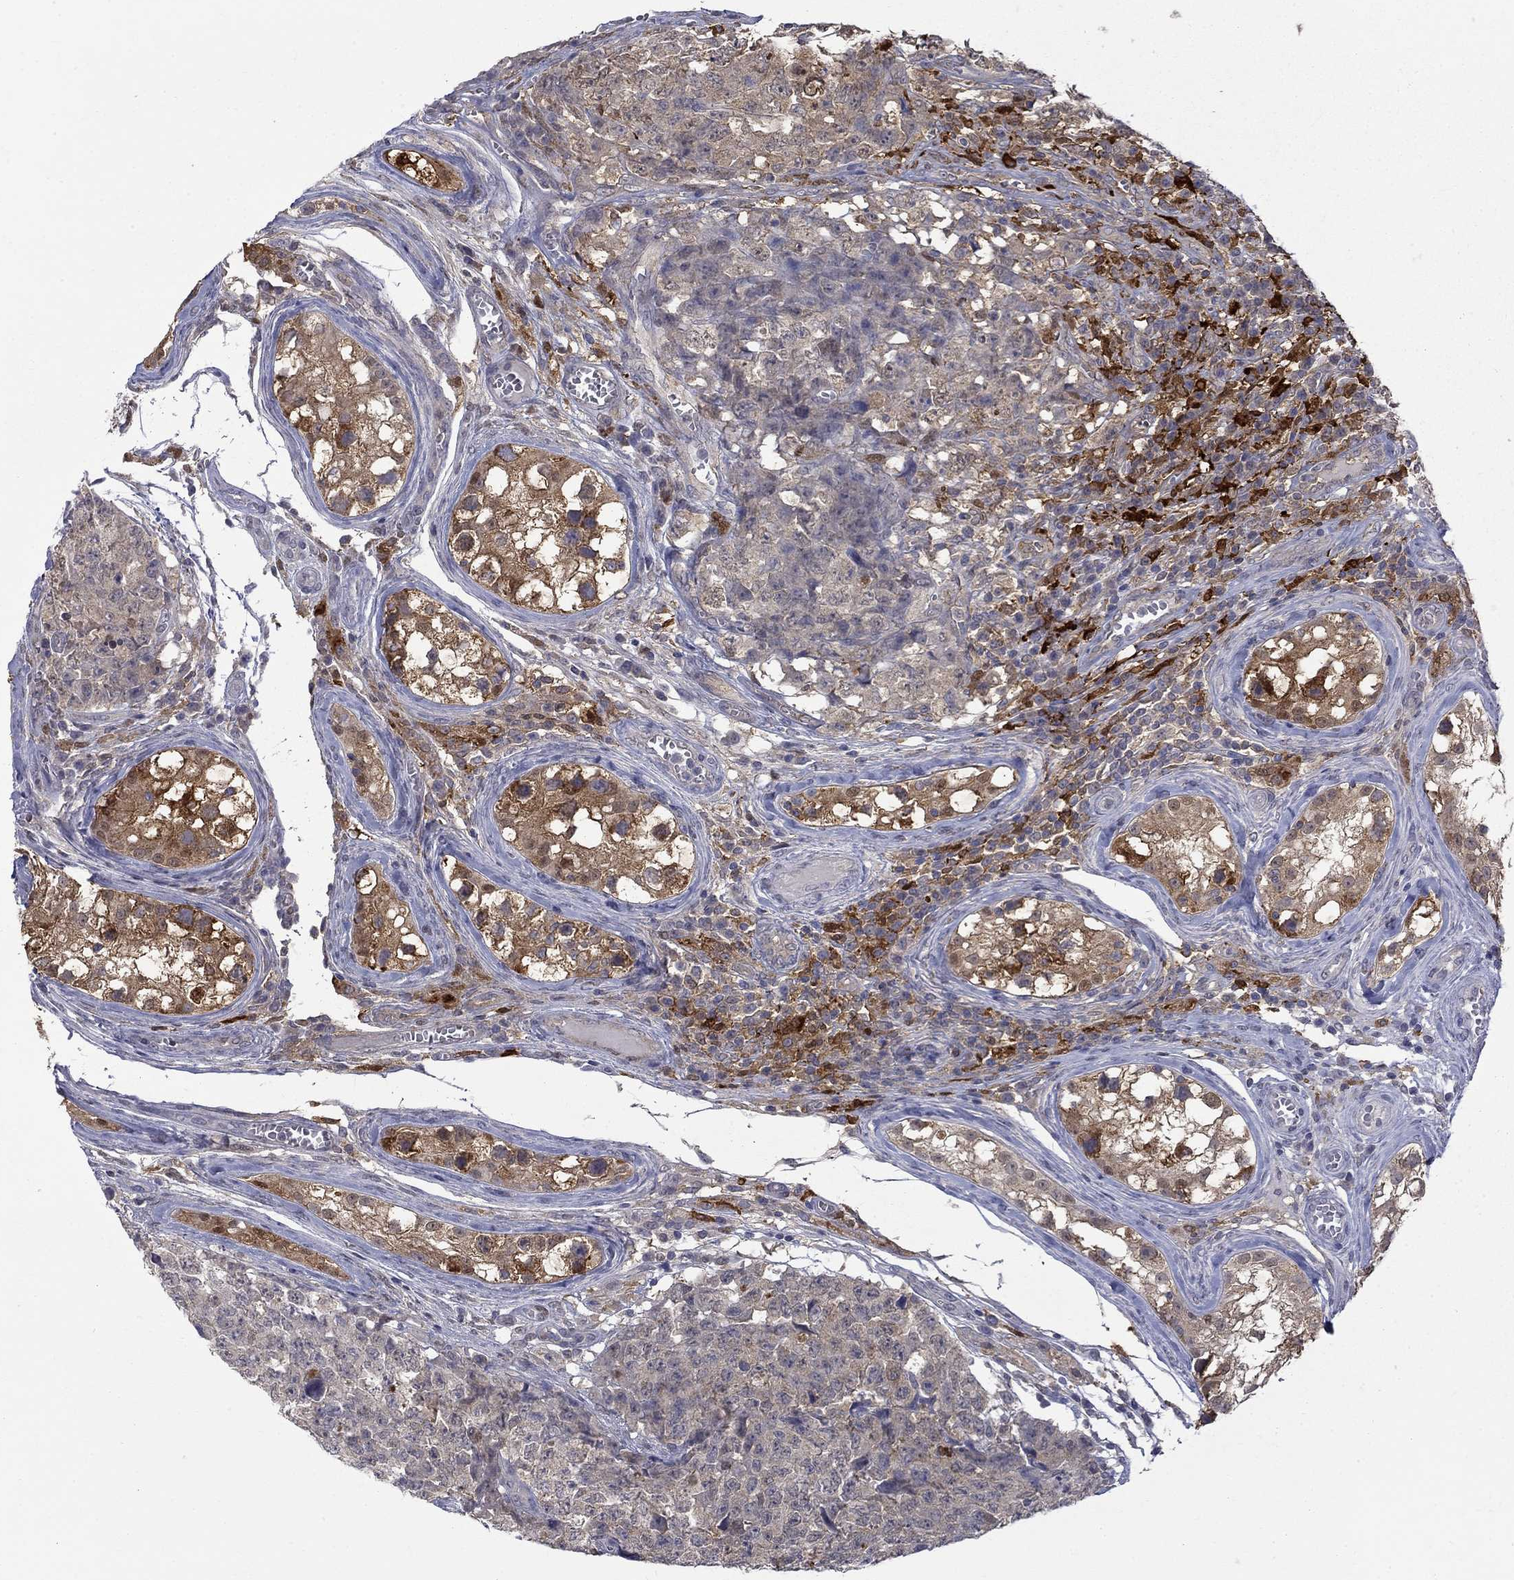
{"staining": {"intensity": "weak", "quantity": ">75%", "location": "cytoplasmic/membranous"}, "tissue": "testis cancer", "cell_type": "Tumor cells", "image_type": "cancer", "snomed": [{"axis": "morphology", "description": "Carcinoma, Embryonal, NOS"}, {"axis": "topography", "description": "Testis"}], "caption": "Immunohistochemistry histopathology image of testis cancer (embryonal carcinoma) stained for a protein (brown), which displays low levels of weak cytoplasmic/membranous staining in approximately >75% of tumor cells.", "gene": "PCBP3", "patient": {"sex": "male", "age": 23}}